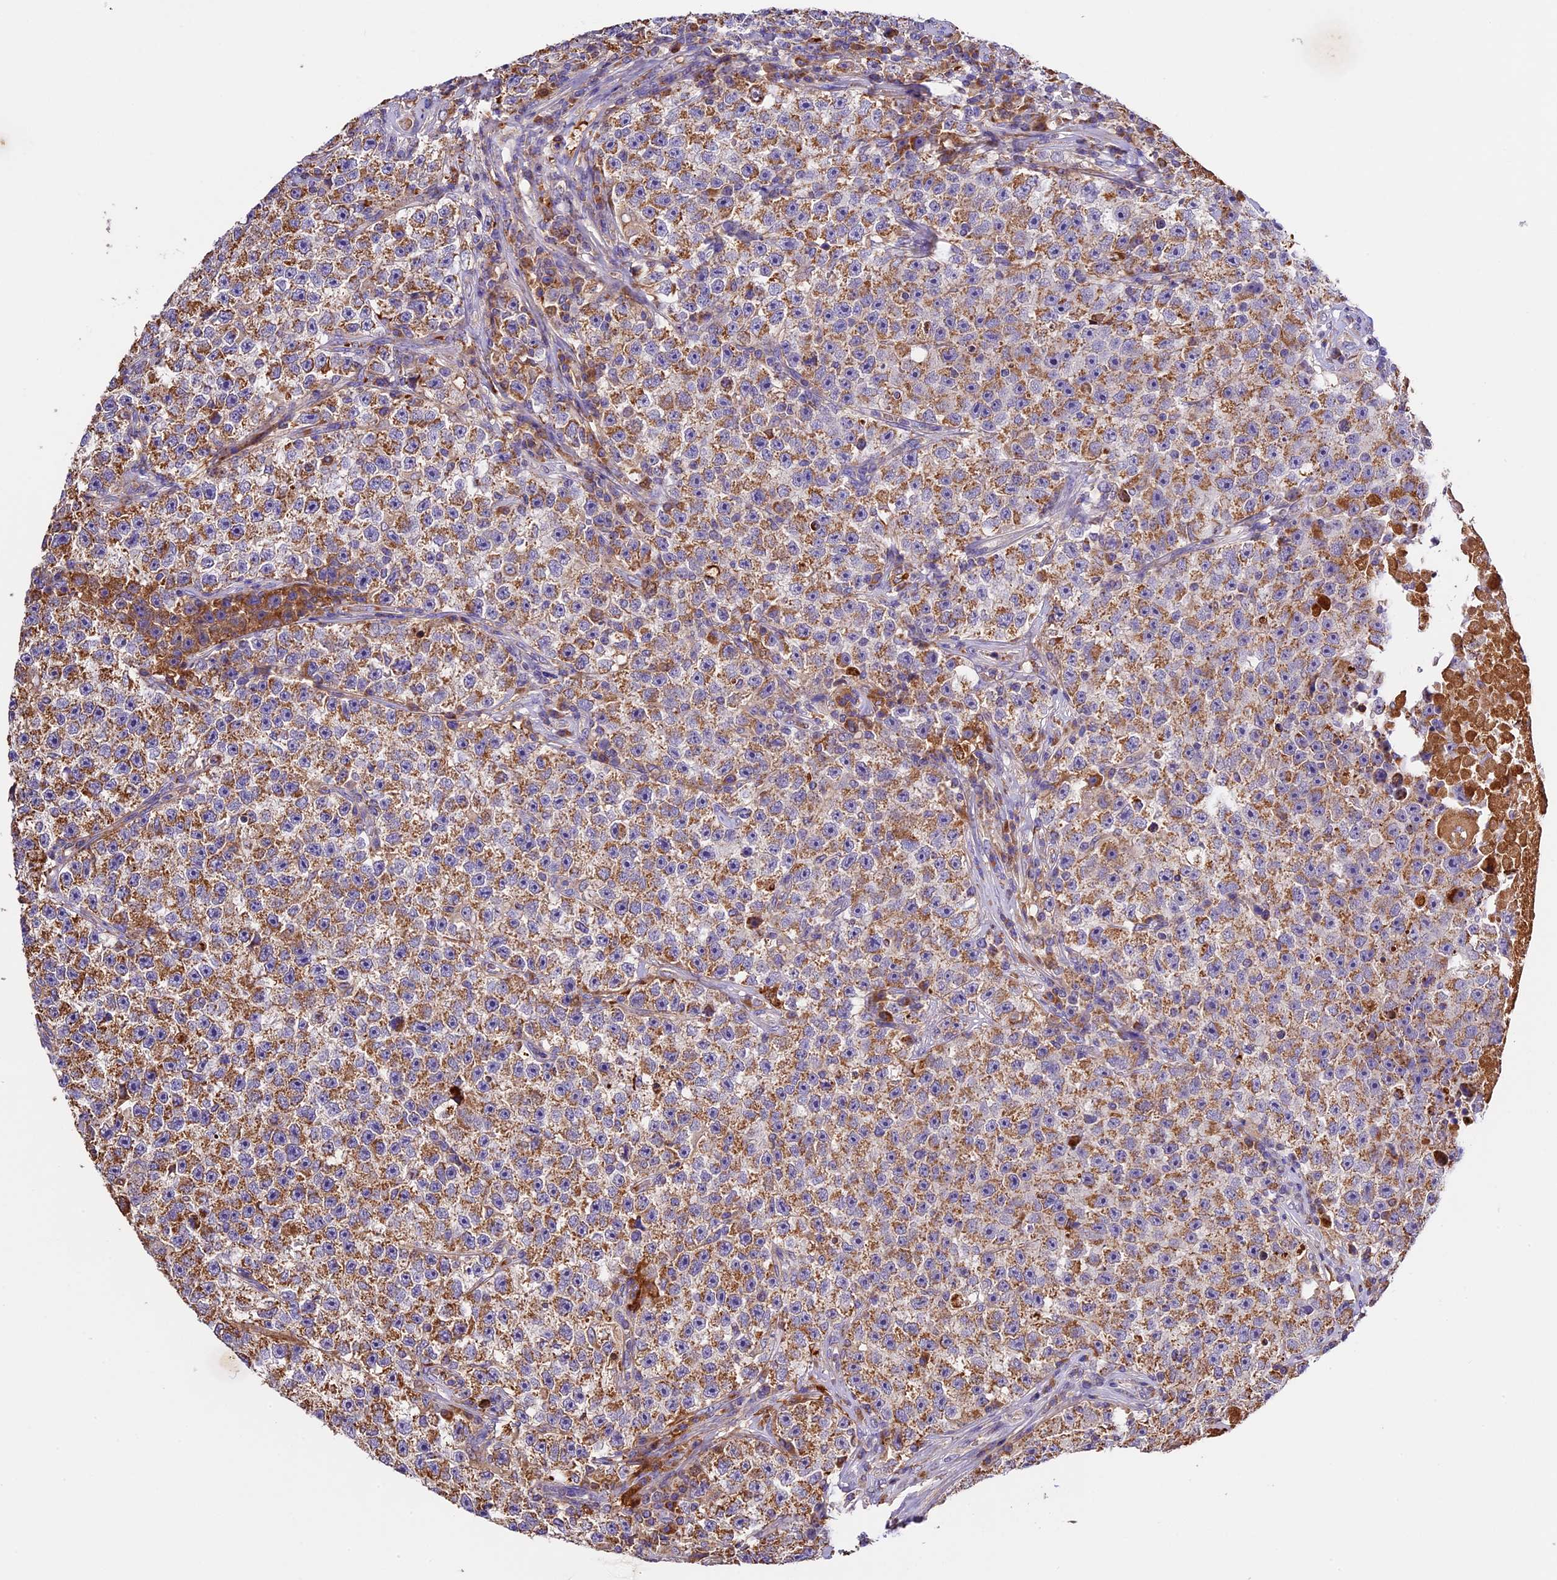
{"staining": {"intensity": "moderate", "quantity": ">75%", "location": "cytoplasmic/membranous"}, "tissue": "testis cancer", "cell_type": "Tumor cells", "image_type": "cancer", "snomed": [{"axis": "morphology", "description": "Seminoma, NOS"}, {"axis": "topography", "description": "Testis"}], "caption": "A brown stain highlights moderate cytoplasmic/membranous positivity of a protein in human testis cancer (seminoma) tumor cells.", "gene": "OCEL1", "patient": {"sex": "male", "age": 22}}